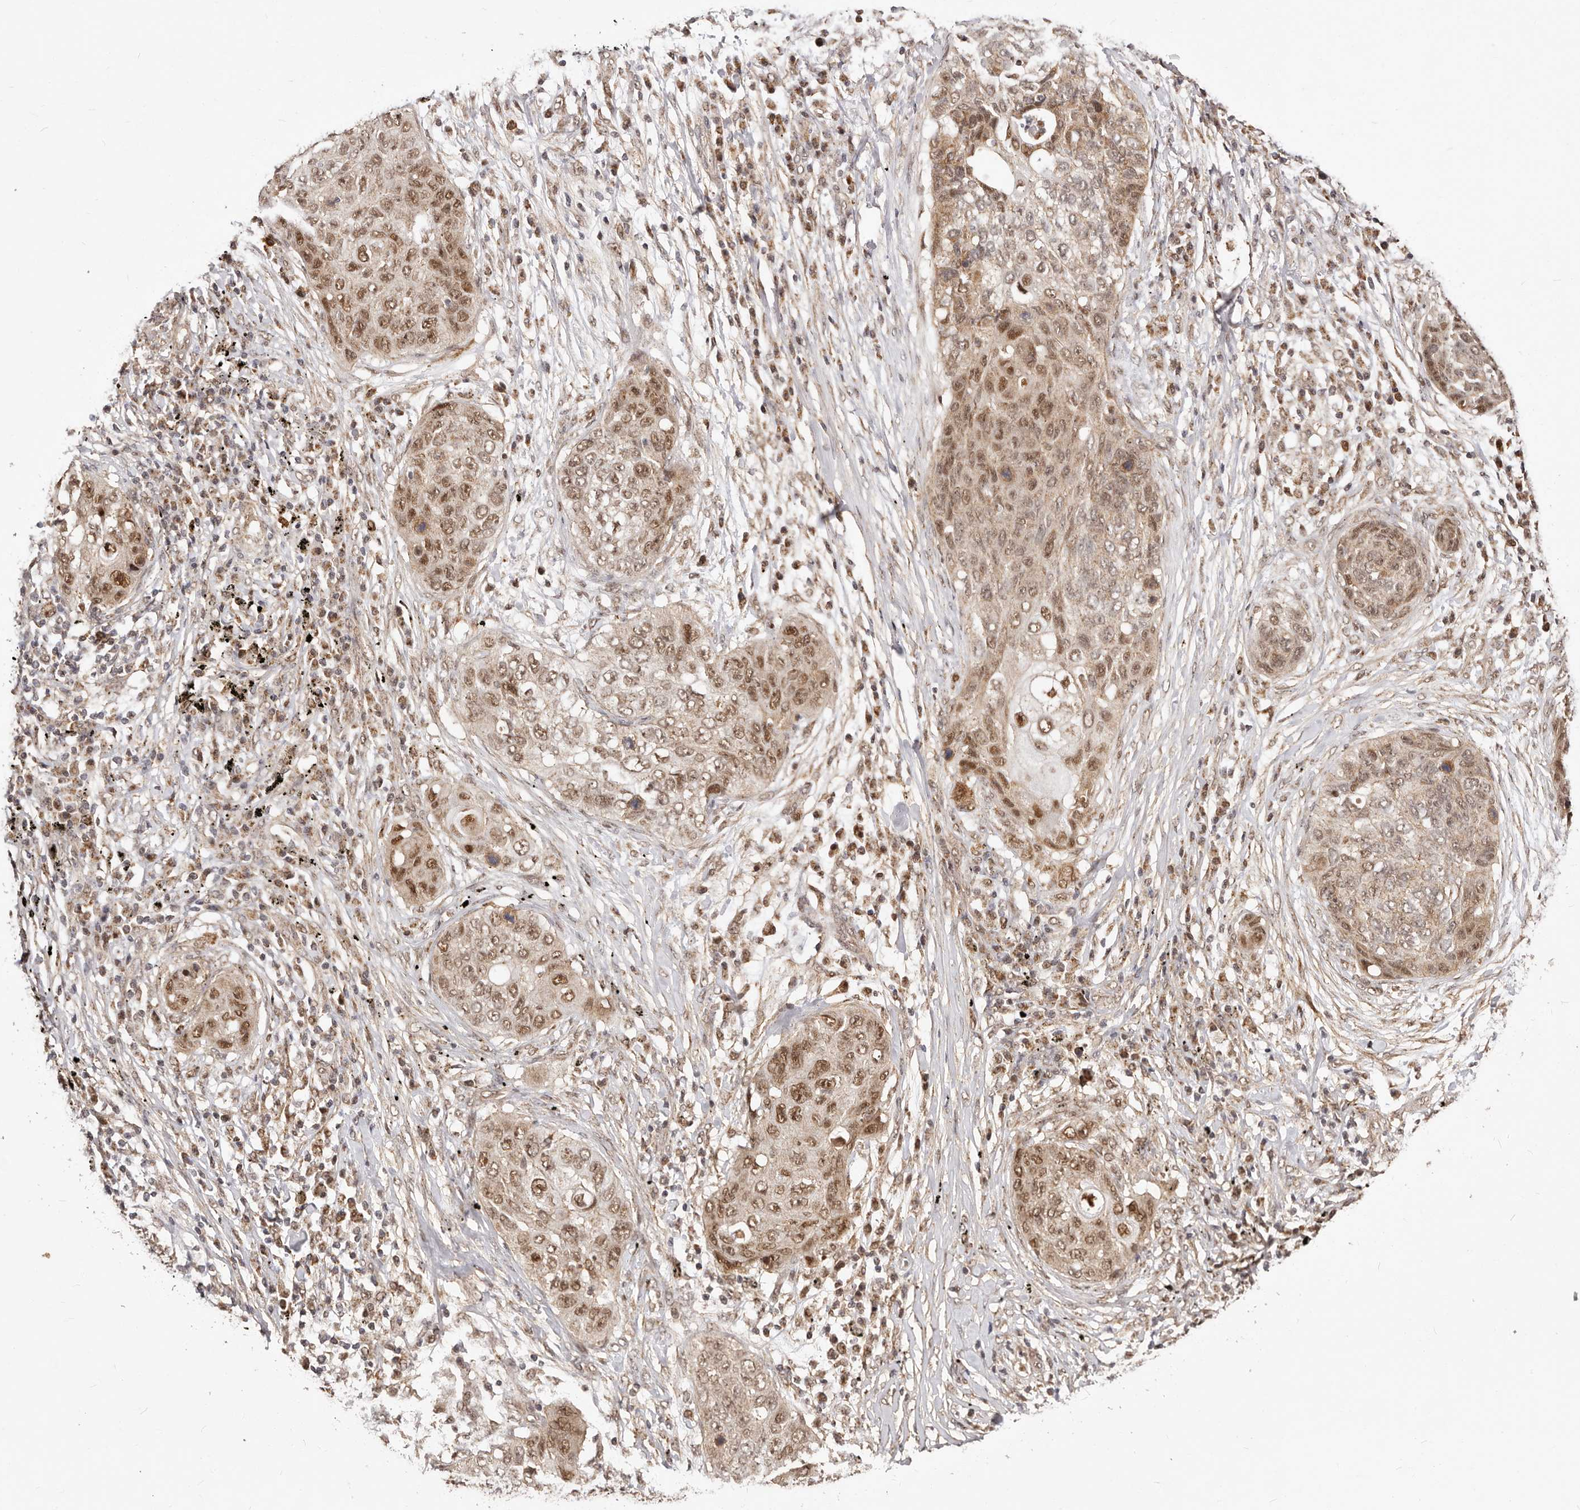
{"staining": {"intensity": "strong", "quantity": ">75%", "location": "cytoplasmic/membranous,nuclear"}, "tissue": "lung cancer", "cell_type": "Tumor cells", "image_type": "cancer", "snomed": [{"axis": "morphology", "description": "Squamous cell carcinoma, NOS"}, {"axis": "topography", "description": "Lung"}], "caption": "This photomicrograph shows lung cancer stained with immunohistochemistry to label a protein in brown. The cytoplasmic/membranous and nuclear of tumor cells show strong positivity for the protein. Nuclei are counter-stained blue.", "gene": "SEC14L1", "patient": {"sex": "female", "age": 63}}